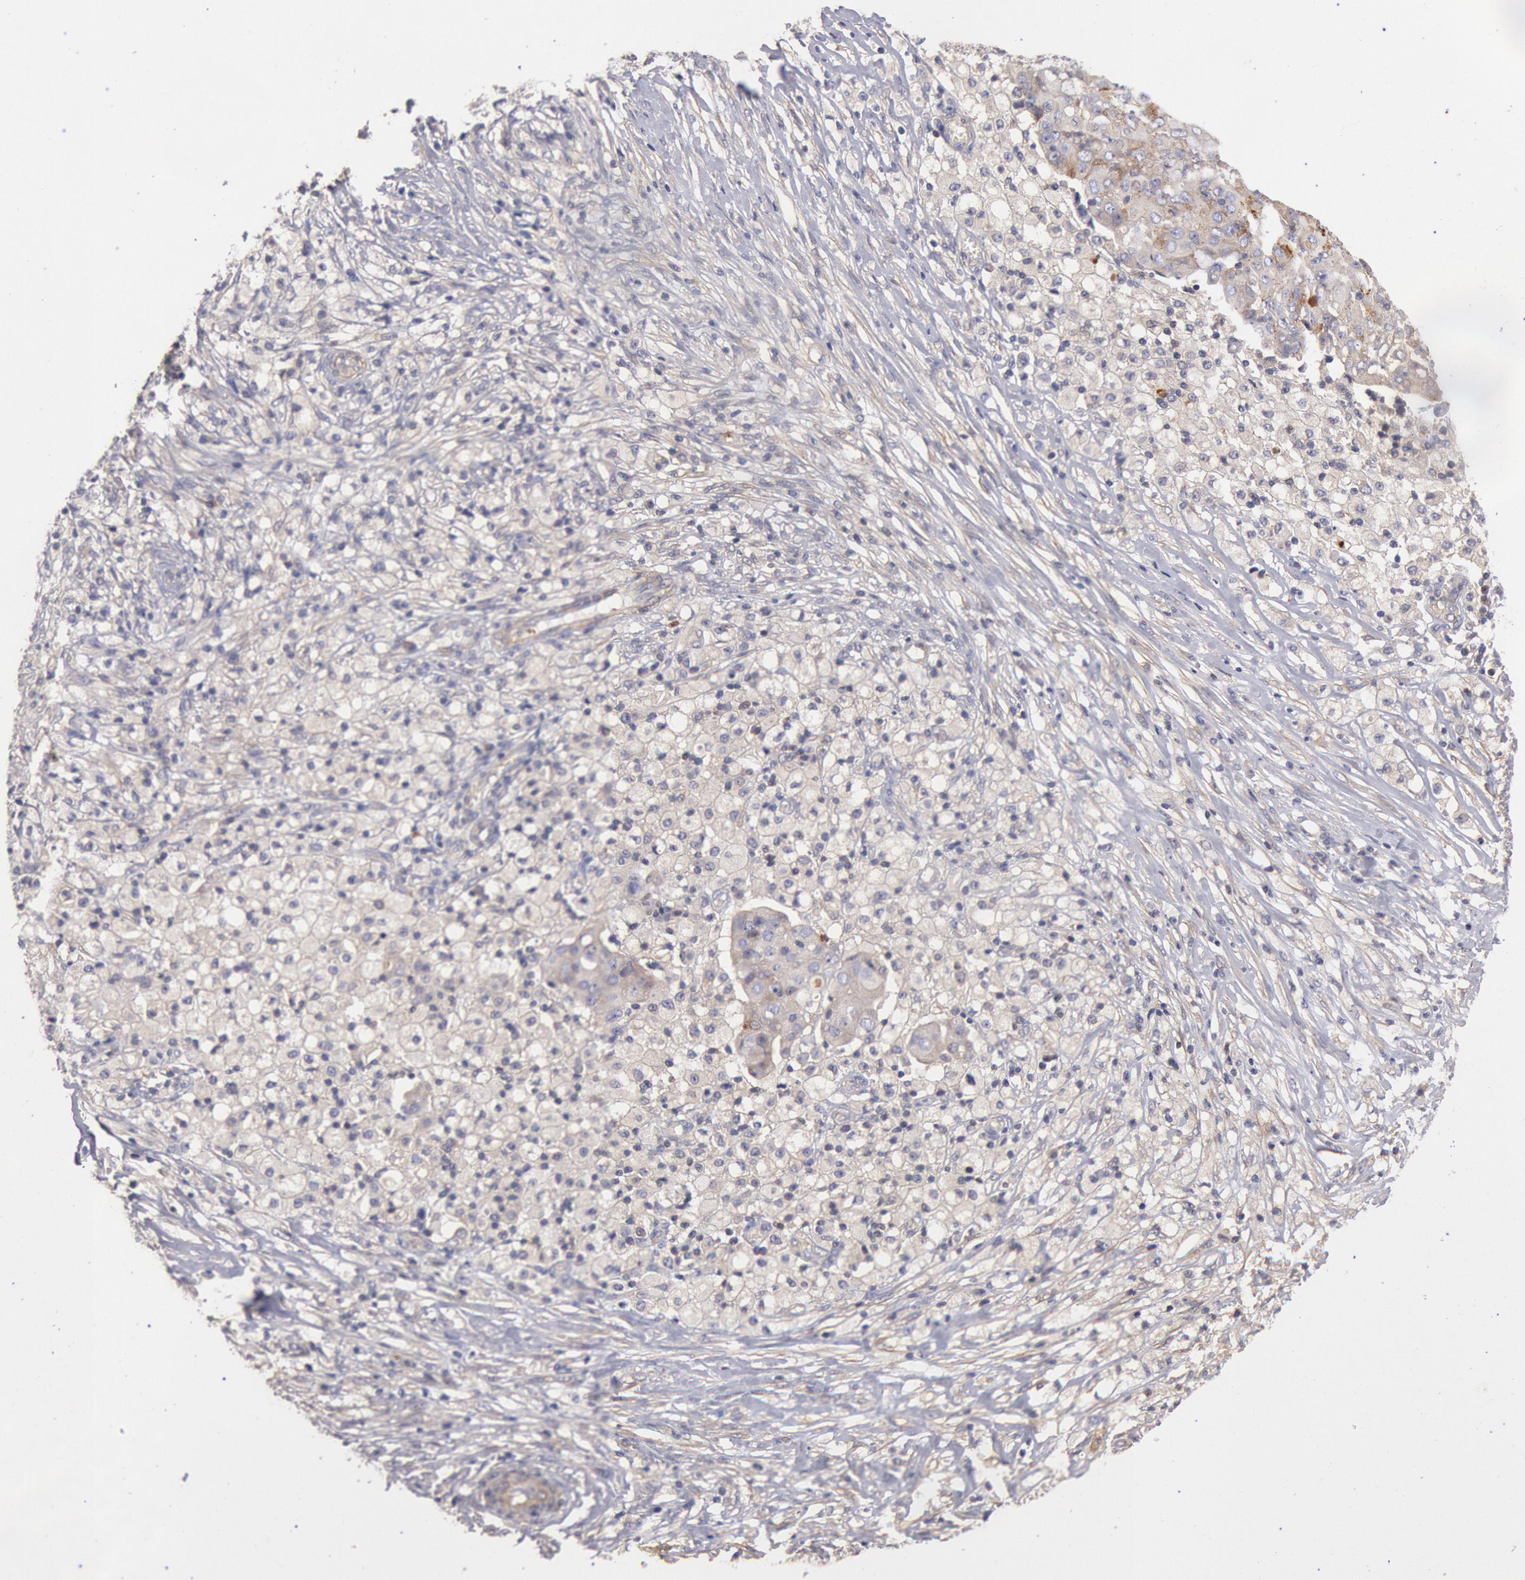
{"staining": {"intensity": "weak", "quantity": "25%-75%", "location": "cytoplasmic/membranous"}, "tissue": "ovarian cancer", "cell_type": "Tumor cells", "image_type": "cancer", "snomed": [{"axis": "morphology", "description": "Carcinoma, endometroid"}, {"axis": "topography", "description": "Ovary"}], "caption": "Immunohistochemistry (IHC) histopathology image of human ovarian cancer stained for a protein (brown), which demonstrates low levels of weak cytoplasmic/membranous positivity in approximately 25%-75% of tumor cells.", "gene": "TMED8", "patient": {"sex": "female", "age": 42}}